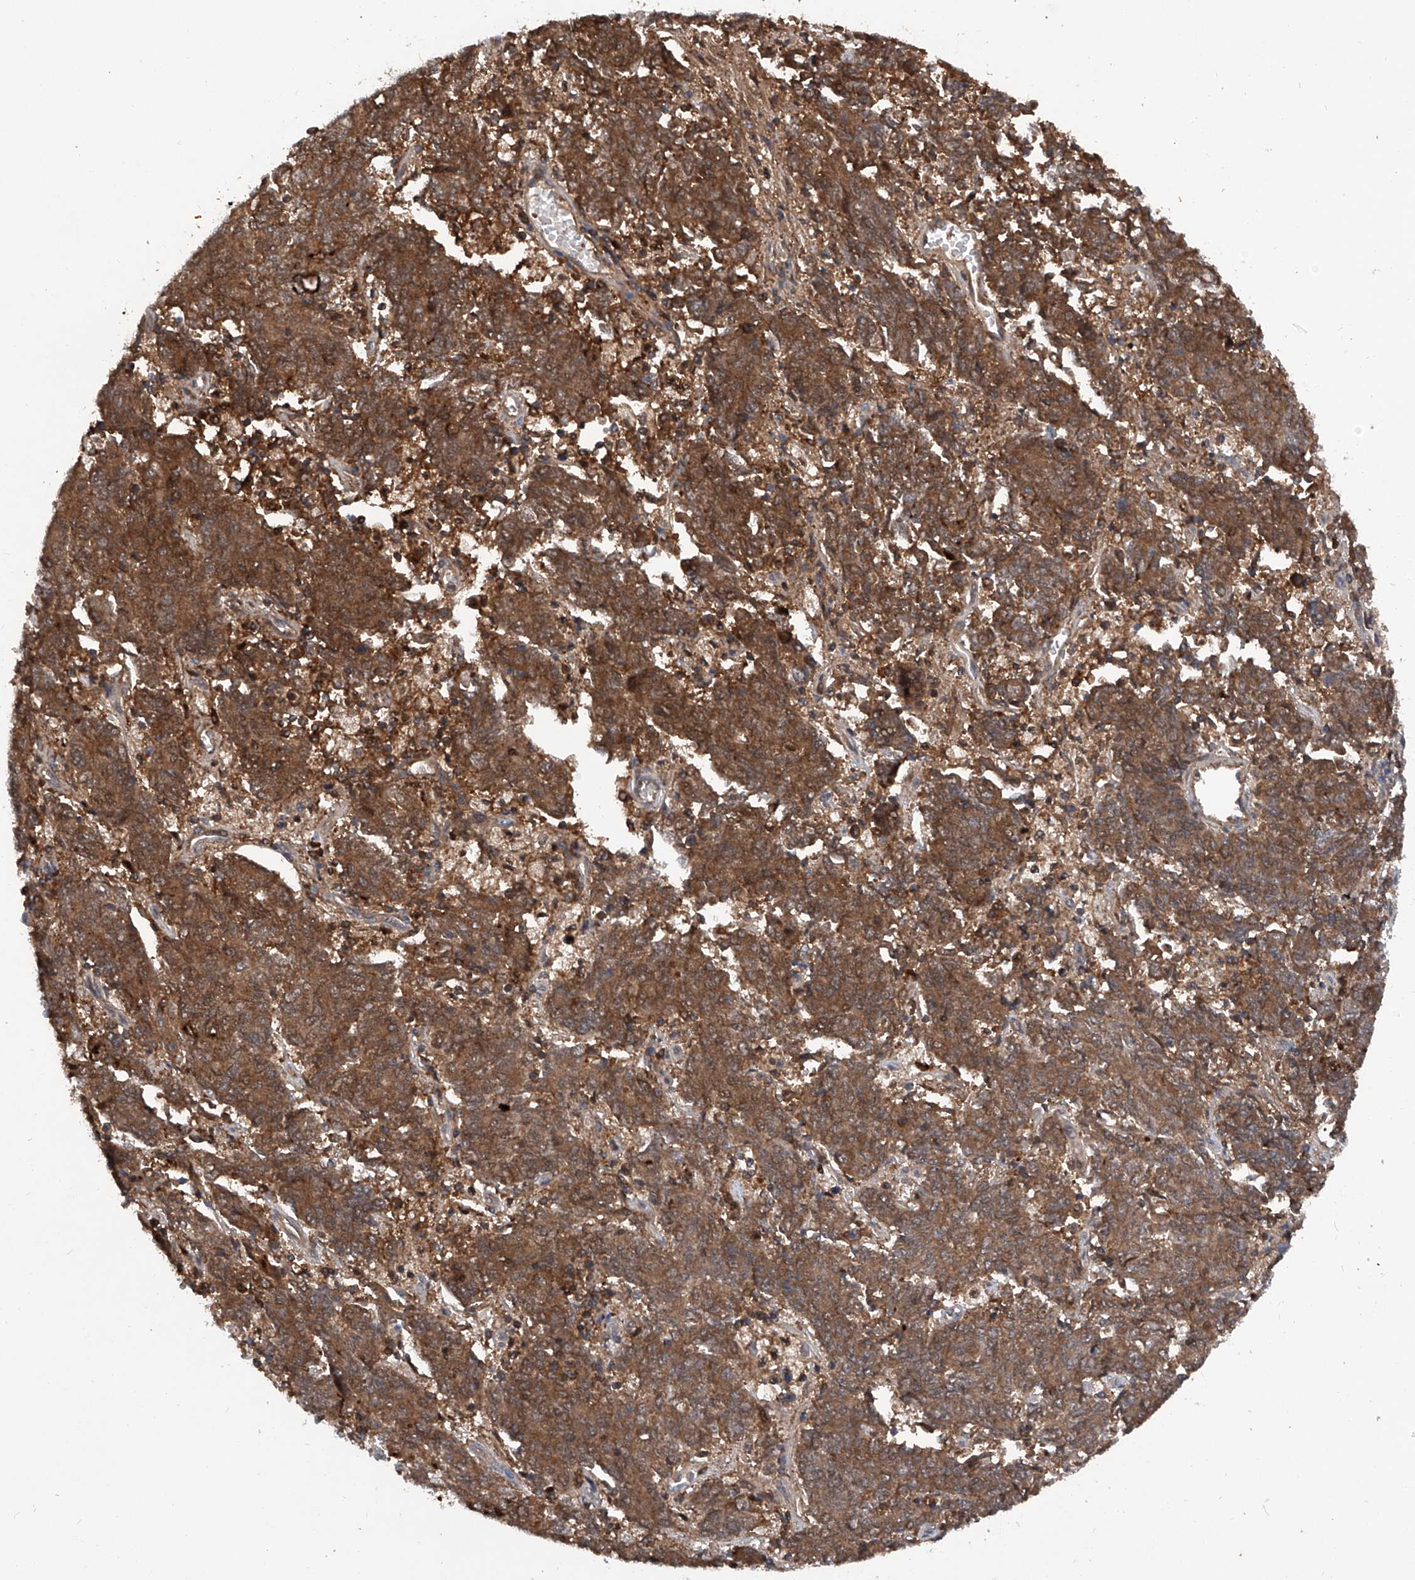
{"staining": {"intensity": "moderate", "quantity": ">75%", "location": "cytoplasmic/membranous"}, "tissue": "endometrial cancer", "cell_type": "Tumor cells", "image_type": "cancer", "snomed": [{"axis": "morphology", "description": "Adenocarcinoma, NOS"}, {"axis": "topography", "description": "Endometrium"}], "caption": "Immunohistochemical staining of human endometrial cancer displays medium levels of moderate cytoplasmic/membranous protein staining in approximately >75% of tumor cells. Immunohistochemistry stains the protein in brown and the nuclei are stained blue.", "gene": "ASCC3", "patient": {"sex": "female", "age": 80}}